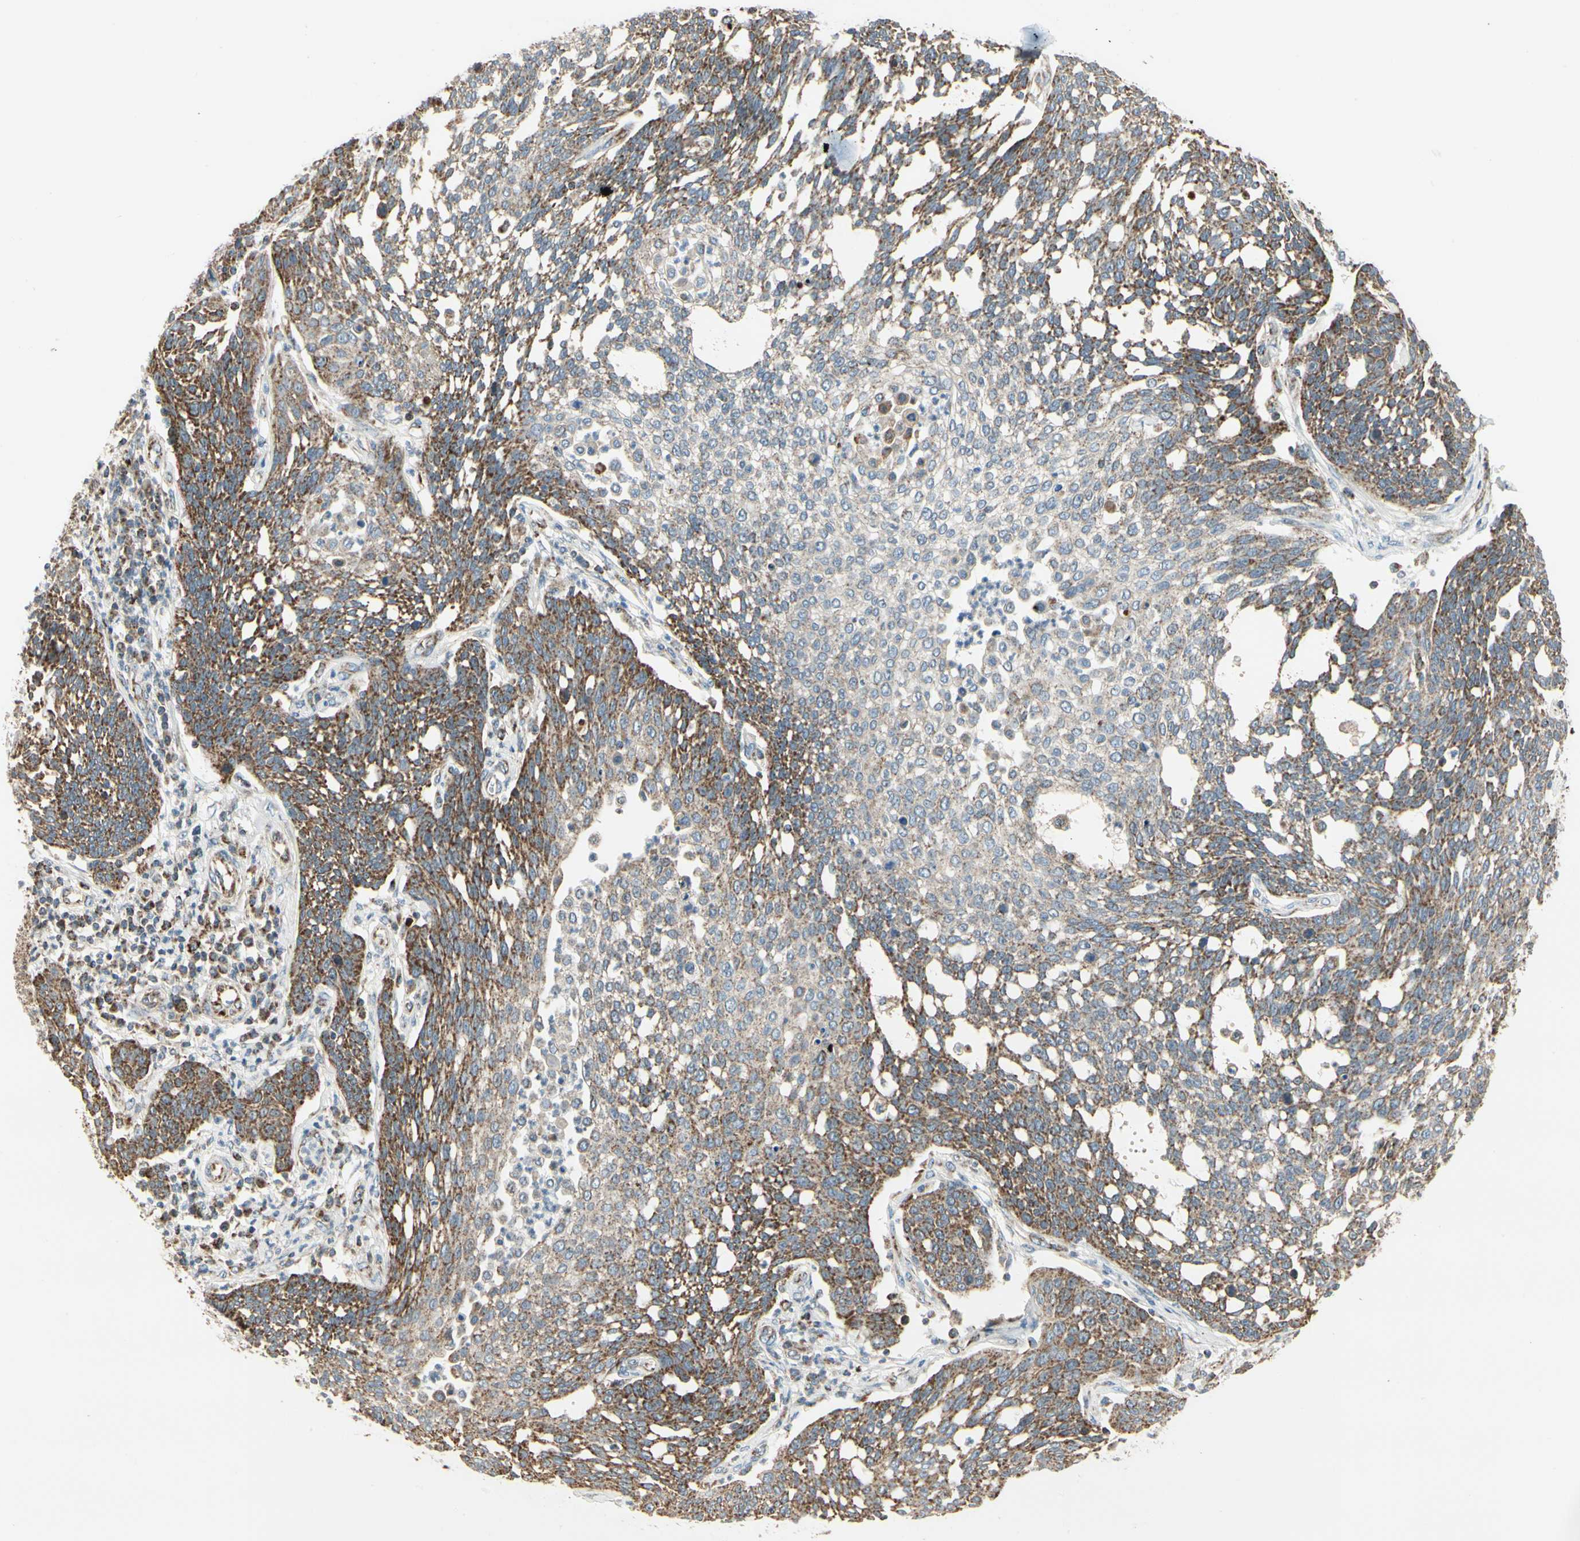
{"staining": {"intensity": "moderate", "quantity": ">75%", "location": "cytoplasmic/membranous"}, "tissue": "cervical cancer", "cell_type": "Tumor cells", "image_type": "cancer", "snomed": [{"axis": "morphology", "description": "Squamous cell carcinoma, NOS"}, {"axis": "topography", "description": "Cervix"}], "caption": "A brown stain labels moderate cytoplasmic/membranous staining of a protein in cervical cancer tumor cells.", "gene": "ANKS6", "patient": {"sex": "female", "age": 34}}